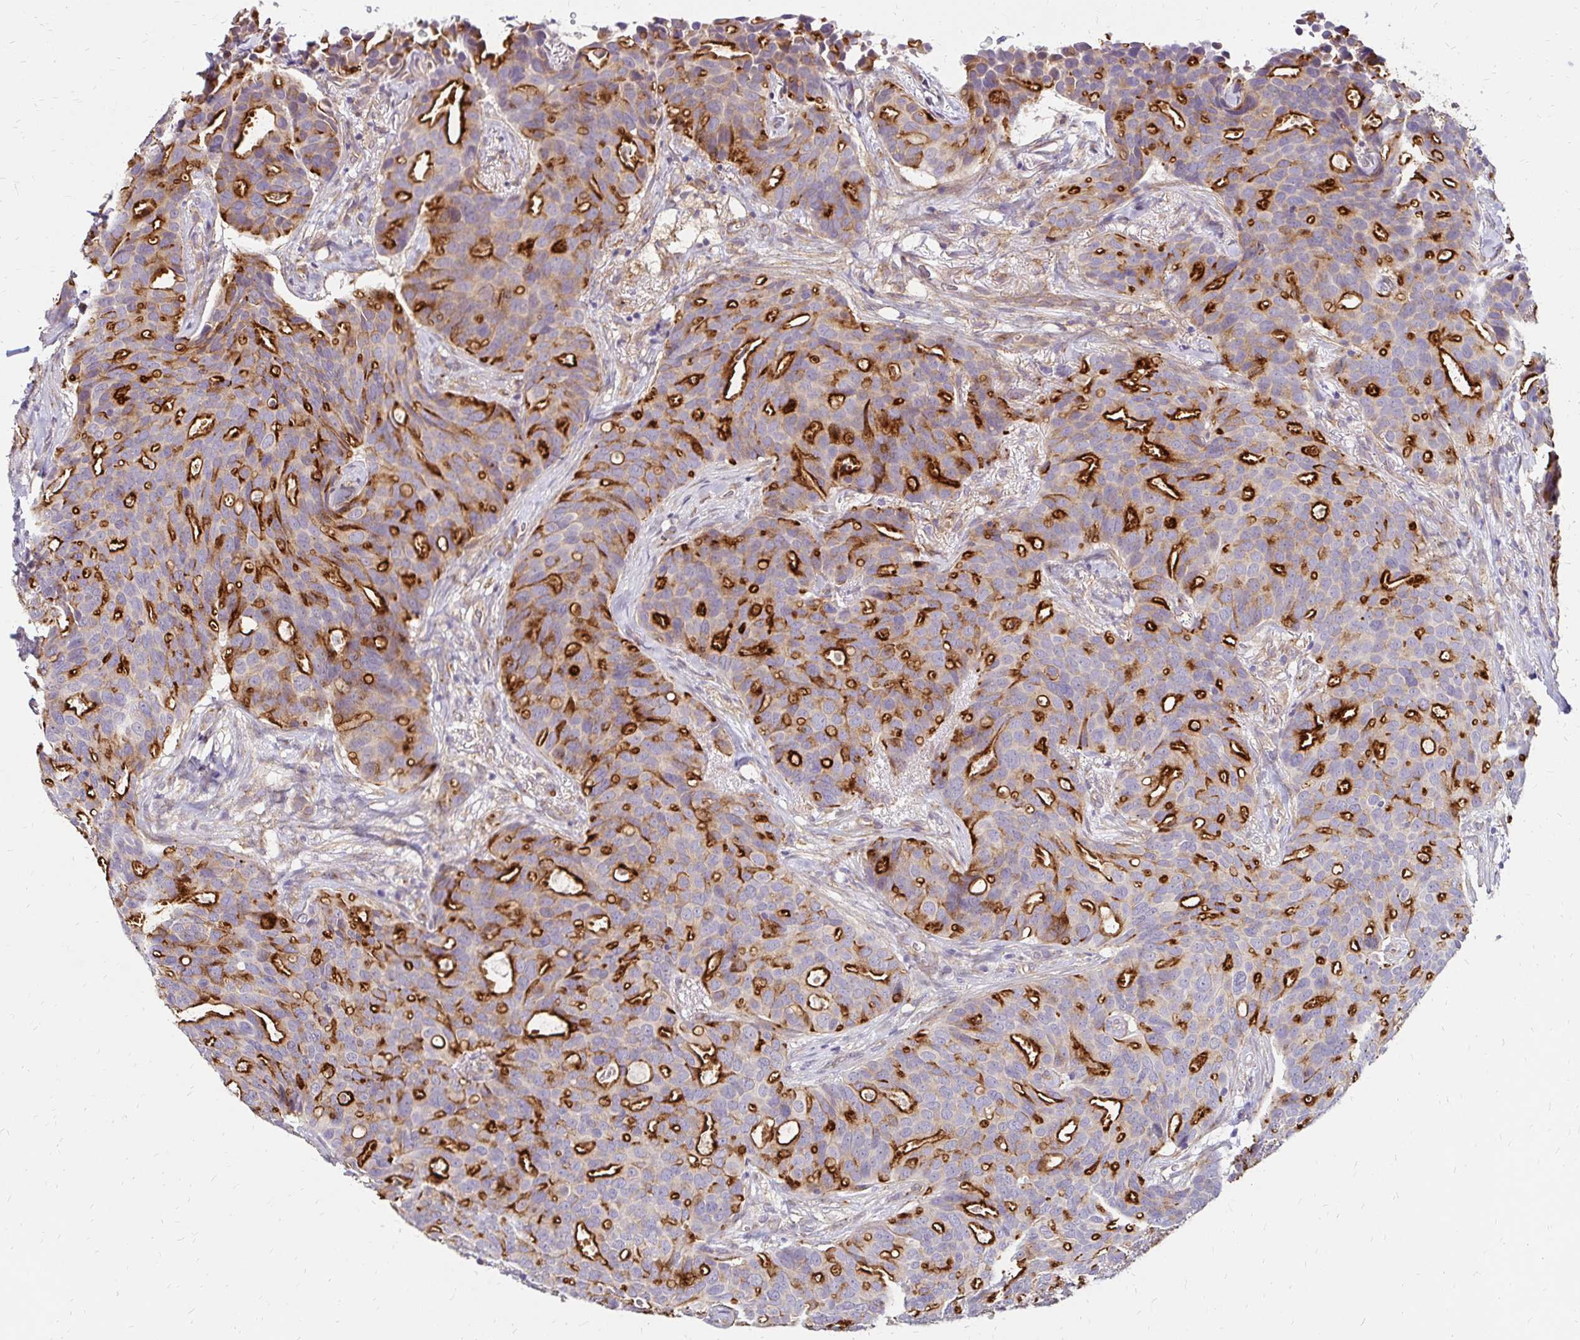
{"staining": {"intensity": "strong", "quantity": "25%-75%", "location": "cytoplasmic/membranous"}, "tissue": "breast cancer", "cell_type": "Tumor cells", "image_type": "cancer", "snomed": [{"axis": "morphology", "description": "Duct carcinoma"}, {"axis": "topography", "description": "Breast"}], "caption": "Breast cancer stained with a brown dye displays strong cytoplasmic/membranous positive staining in about 25%-75% of tumor cells.", "gene": "PRIMA1", "patient": {"sex": "female", "age": 54}}